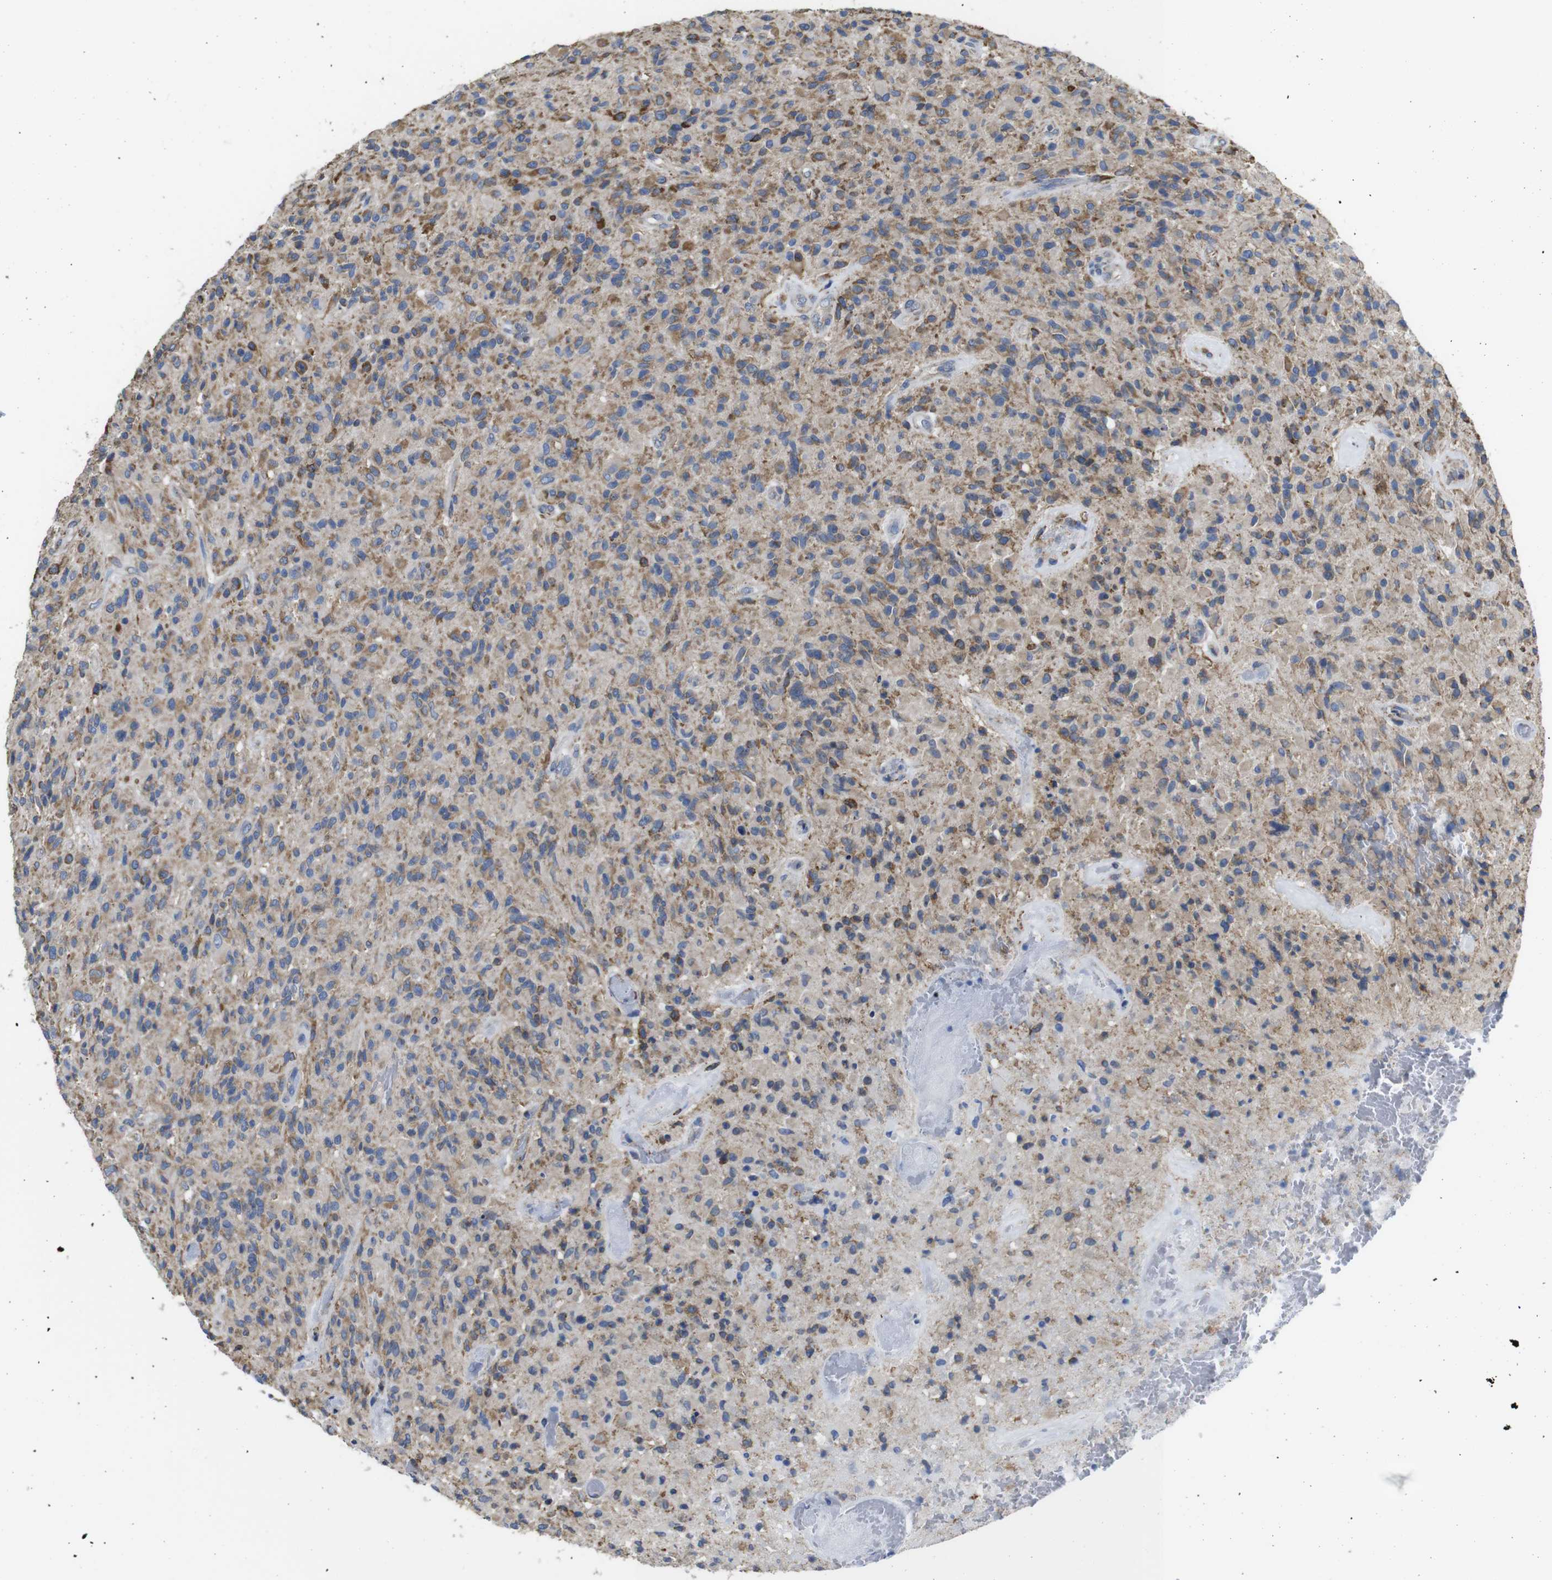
{"staining": {"intensity": "moderate", "quantity": ">75%", "location": "cytoplasmic/membranous"}, "tissue": "glioma", "cell_type": "Tumor cells", "image_type": "cancer", "snomed": [{"axis": "morphology", "description": "Glioma, malignant, High grade"}, {"axis": "topography", "description": "Brain"}], "caption": "A brown stain shows moderate cytoplasmic/membranous positivity of a protein in glioma tumor cells. The protein is stained brown, and the nuclei are stained in blue (DAB (3,3'-diaminobenzidine) IHC with brightfield microscopy, high magnification).", "gene": "PPIB", "patient": {"sex": "male", "age": 71}}